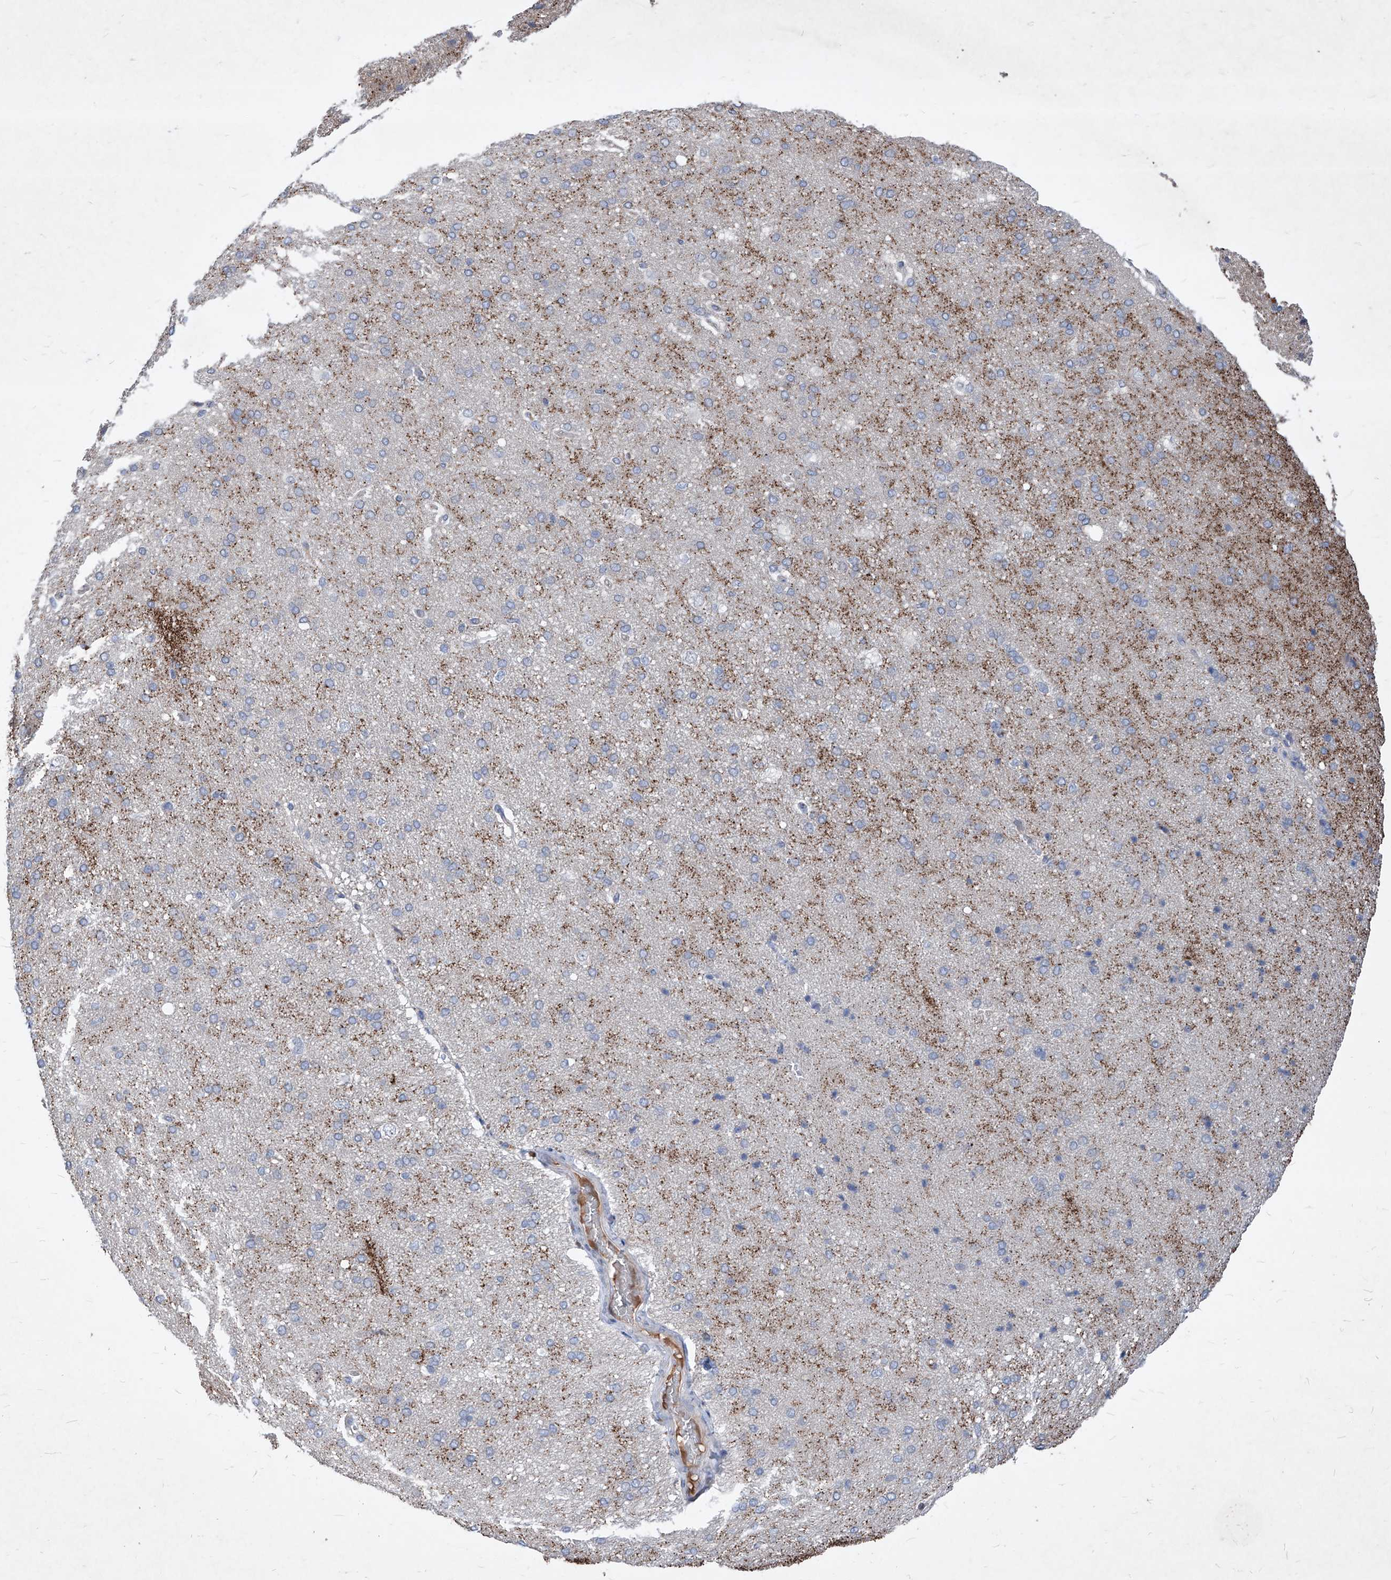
{"staining": {"intensity": "negative", "quantity": "none", "location": "none"}, "tissue": "cerebral cortex", "cell_type": "Endothelial cells", "image_type": "normal", "snomed": [{"axis": "morphology", "description": "Normal tissue, NOS"}, {"axis": "topography", "description": "Cerebral cortex"}], "caption": "Unremarkable cerebral cortex was stained to show a protein in brown. There is no significant expression in endothelial cells.", "gene": "SYNGR1", "patient": {"sex": "male", "age": 62}}